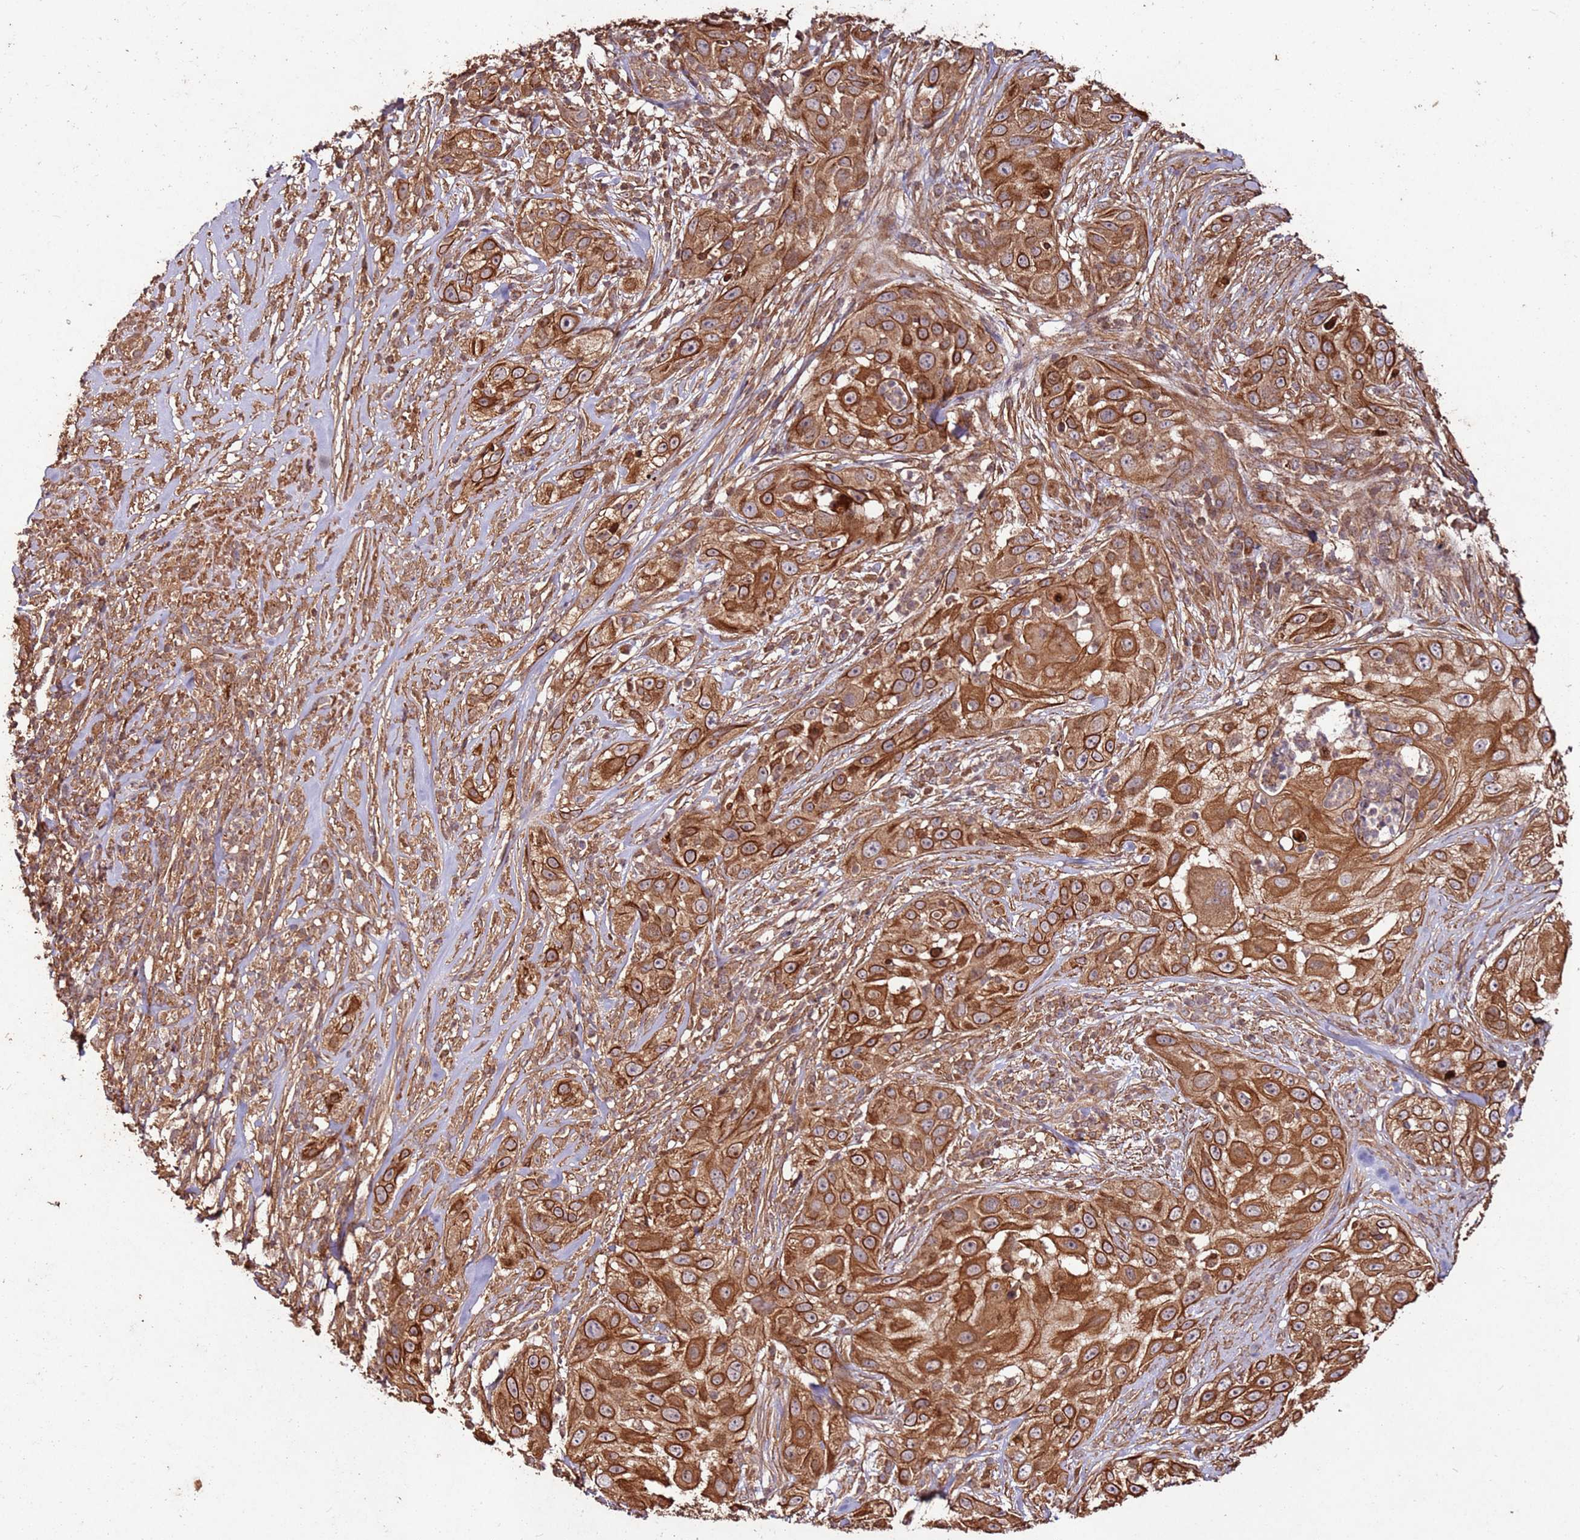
{"staining": {"intensity": "strong", "quantity": ">75%", "location": "cytoplasmic/membranous"}, "tissue": "skin cancer", "cell_type": "Tumor cells", "image_type": "cancer", "snomed": [{"axis": "morphology", "description": "Squamous cell carcinoma, NOS"}, {"axis": "topography", "description": "Skin"}], "caption": "Immunohistochemical staining of human squamous cell carcinoma (skin) reveals strong cytoplasmic/membranous protein staining in about >75% of tumor cells. (DAB (3,3'-diaminobenzidine) IHC, brown staining for protein, blue staining for nuclei).", "gene": "FAM186A", "patient": {"sex": "female", "age": 44}}